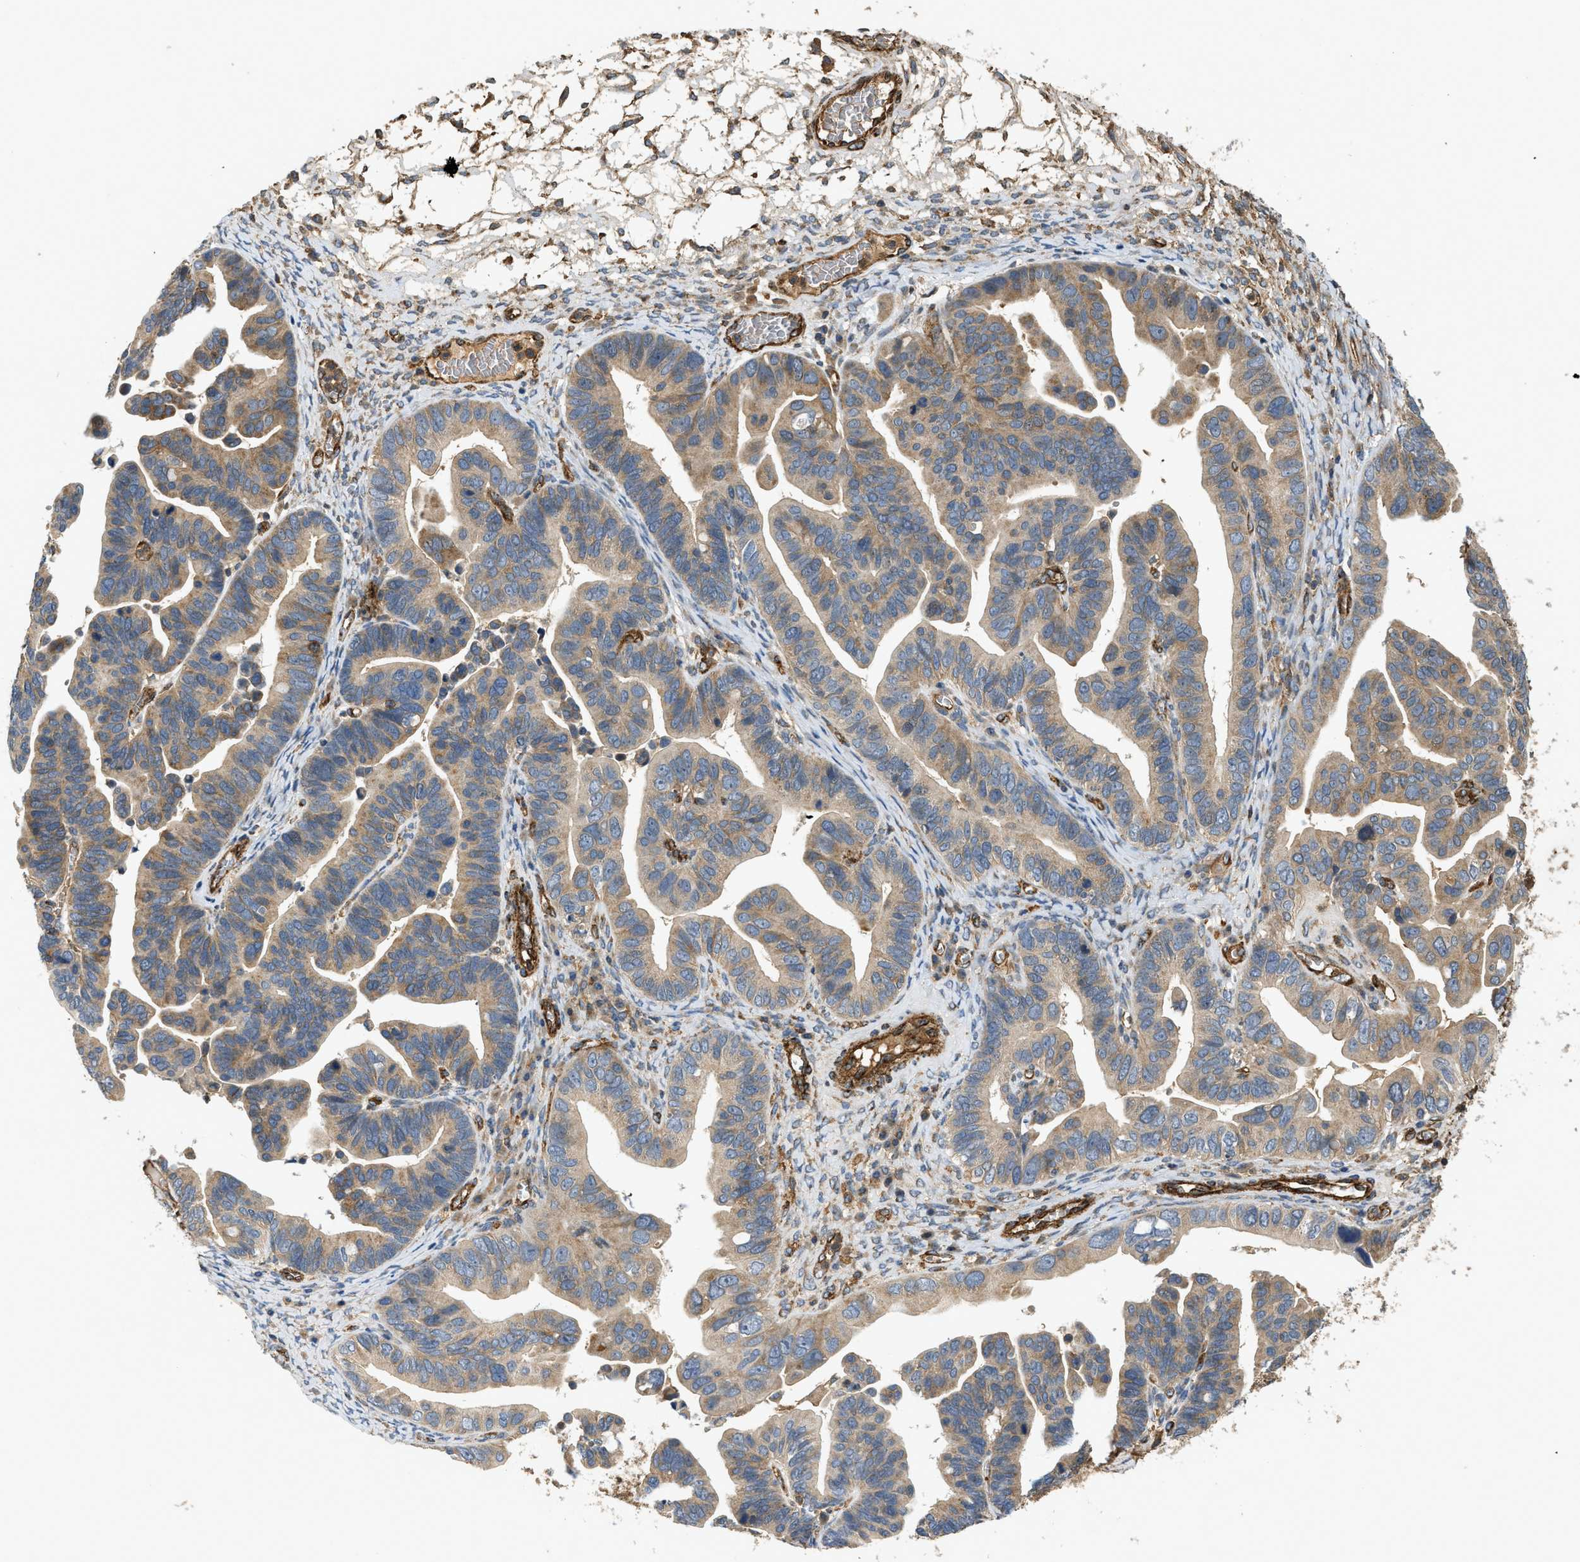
{"staining": {"intensity": "weak", "quantity": ">75%", "location": "cytoplasmic/membranous"}, "tissue": "ovarian cancer", "cell_type": "Tumor cells", "image_type": "cancer", "snomed": [{"axis": "morphology", "description": "Cystadenocarcinoma, serous, NOS"}, {"axis": "topography", "description": "Ovary"}], "caption": "Ovarian cancer was stained to show a protein in brown. There is low levels of weak cytoplasmic/membranous staining in approximately >75% of tumor cells. The protein is stained brown, and the nuclei are stained in blue (DAB (3,3'-diaminobenzidine) IHC with brightfield microscopy, high magnification).", "gene": "HIP1", "patient": {"sex": "female", "age": 56}}